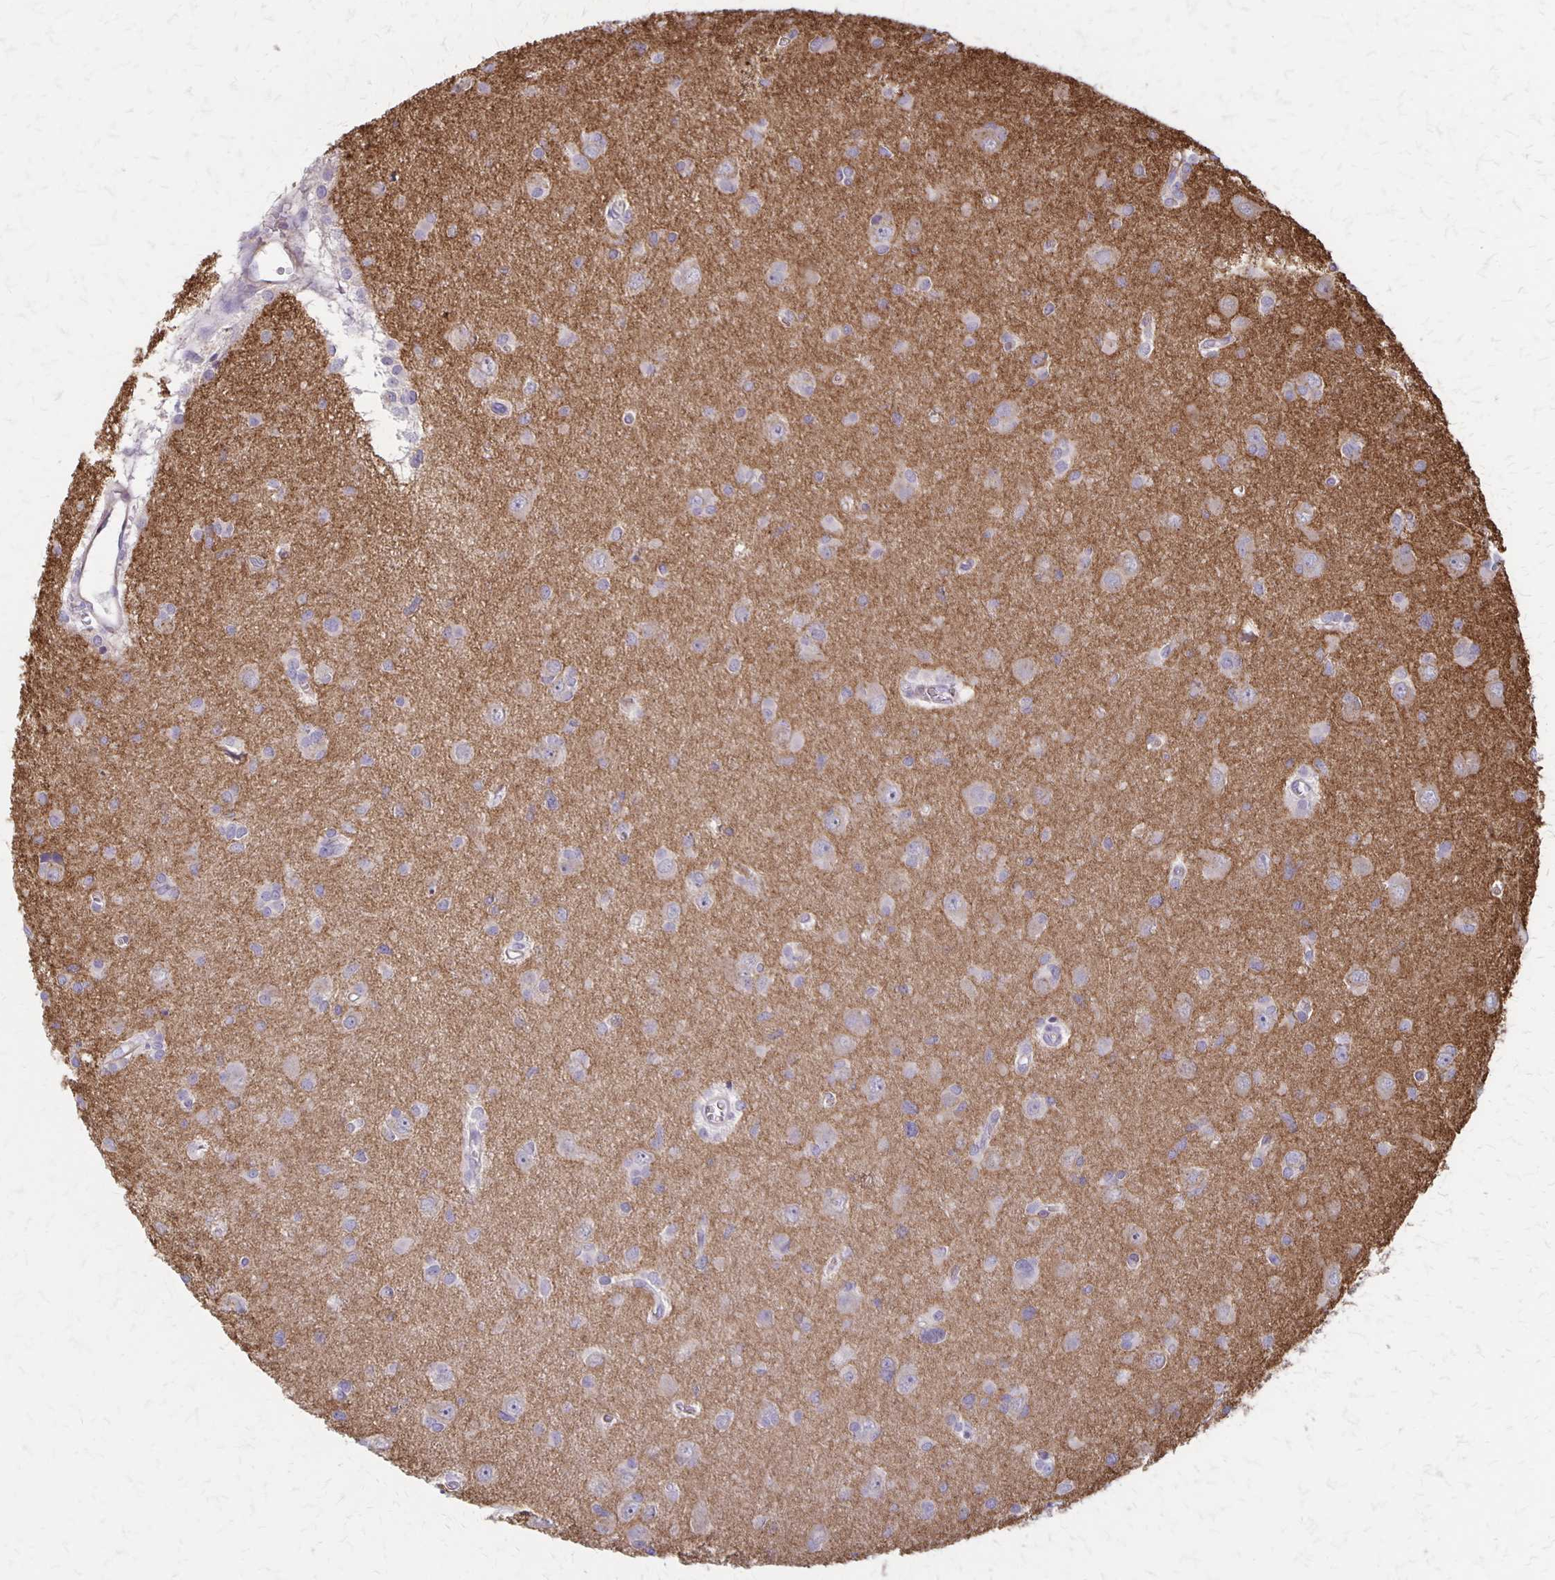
{"staining": {"intensity": "negative", "quantity": "none", "location": "none"}, "tissue": "glioma", "cell_type": "Tumor cells", "image_type": "cancer", "snomed": [{"axis": "morphology", "description": "Glioma, malignant, High grade"}, {"axis": "topography", "description": "Brain"}], "caption": "A histopathology image of malignant high-grade glioma stained for a protein exhibits no brown staining in tumor cells.", "gene": "SEPTIN5", "patient": {"sex": "male", "age": 23}}